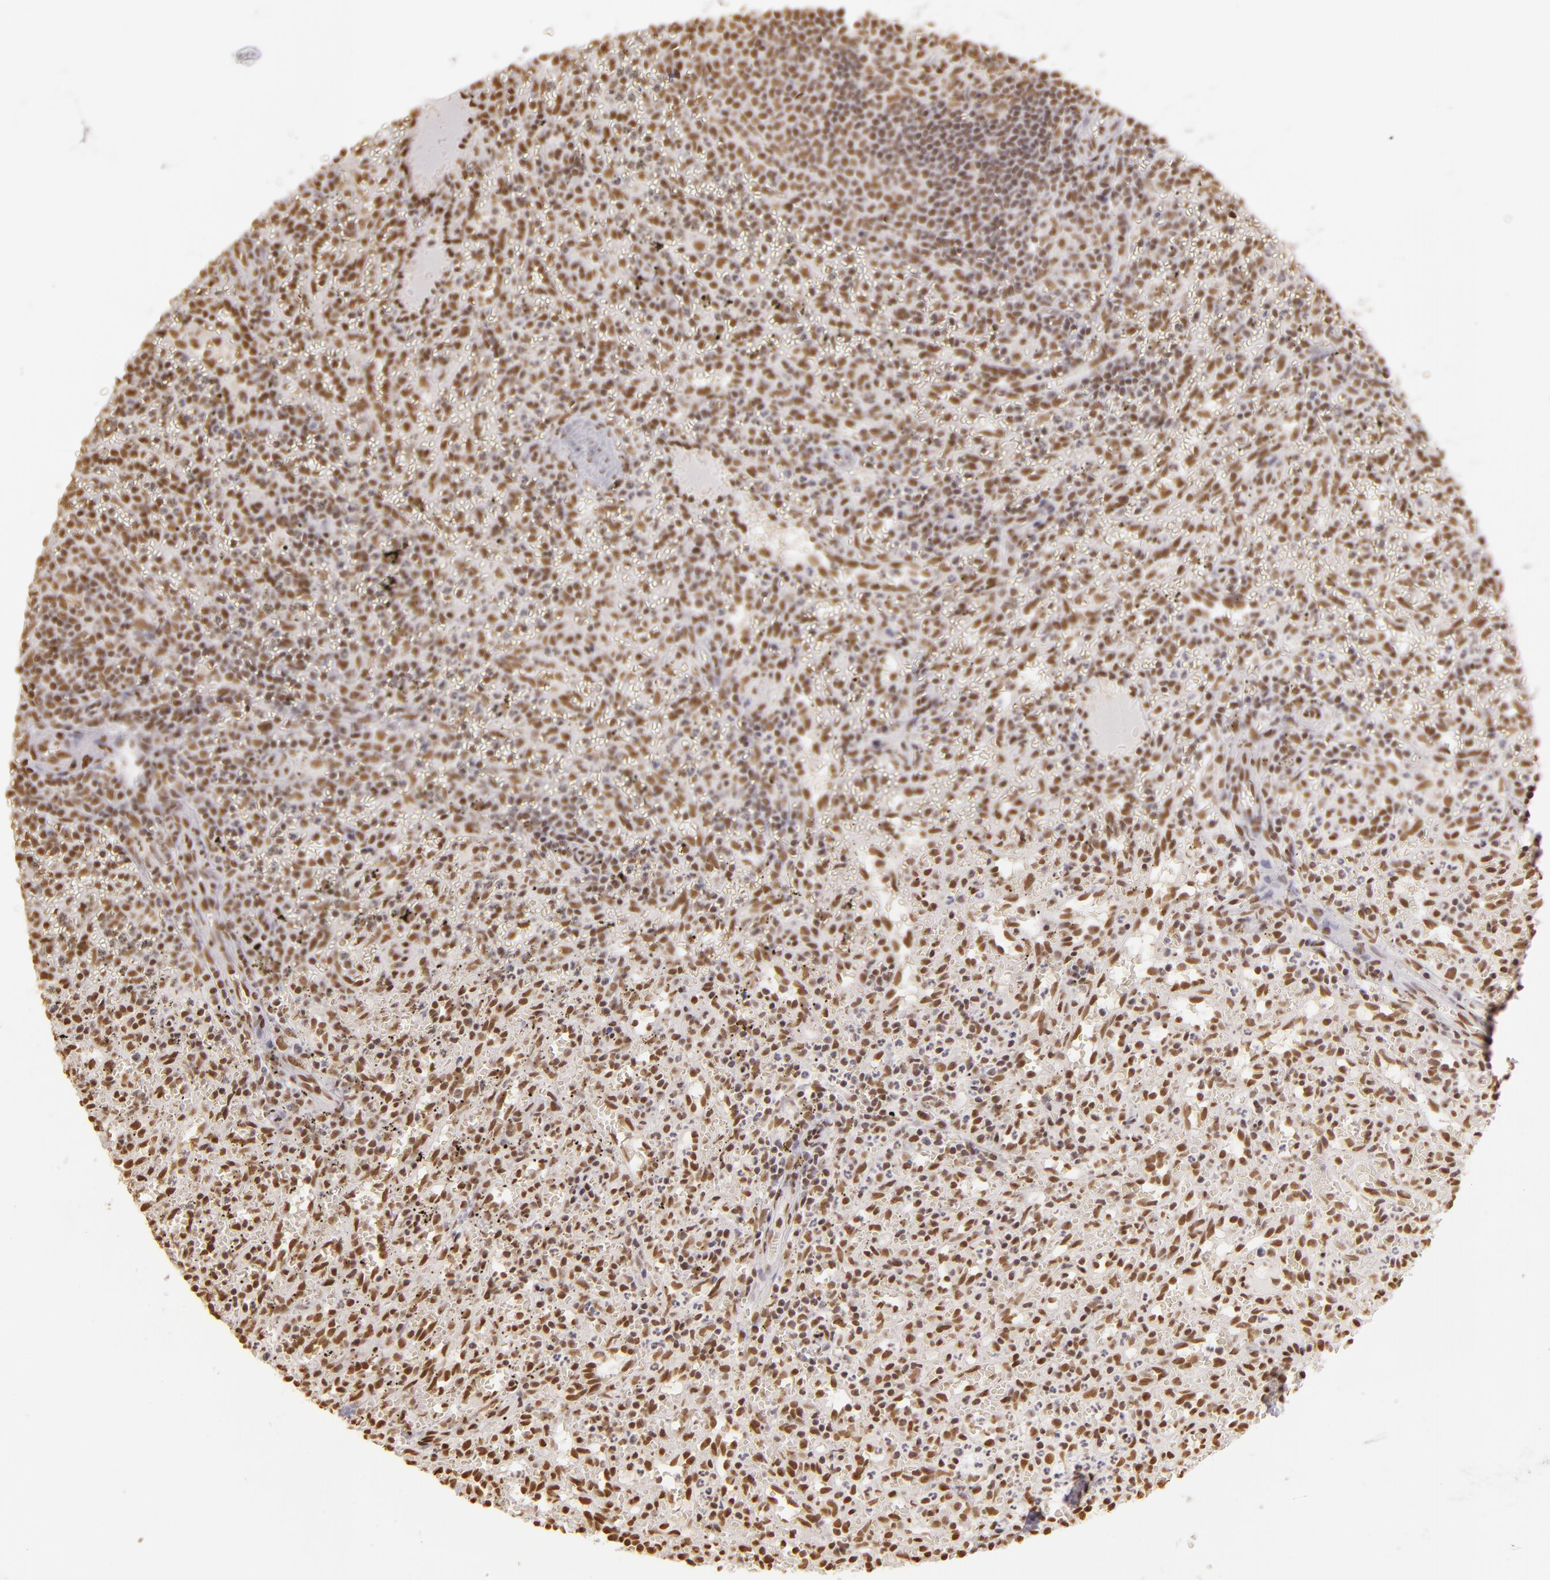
{"staining": {"intensity": "weak", "quantity": "25%-75%", "location": "nuclear"}, "tissue": "spleen", "cell_type": "Cells in red pulp", "image_type": "normal", "snomed": [{"axis": "morphology", "description": "Normal tissue, NOS"}, {"axis": "topography", "description": "Spleen"}], "caption": "There is low levels of weak nuclear staining in cells in red pulp of unremarkable spleen, as demonstrated by immunohistochemical staining (brown color).", "gene": "PAPOLA", "patient": {"sex": "female", "age": 10}}